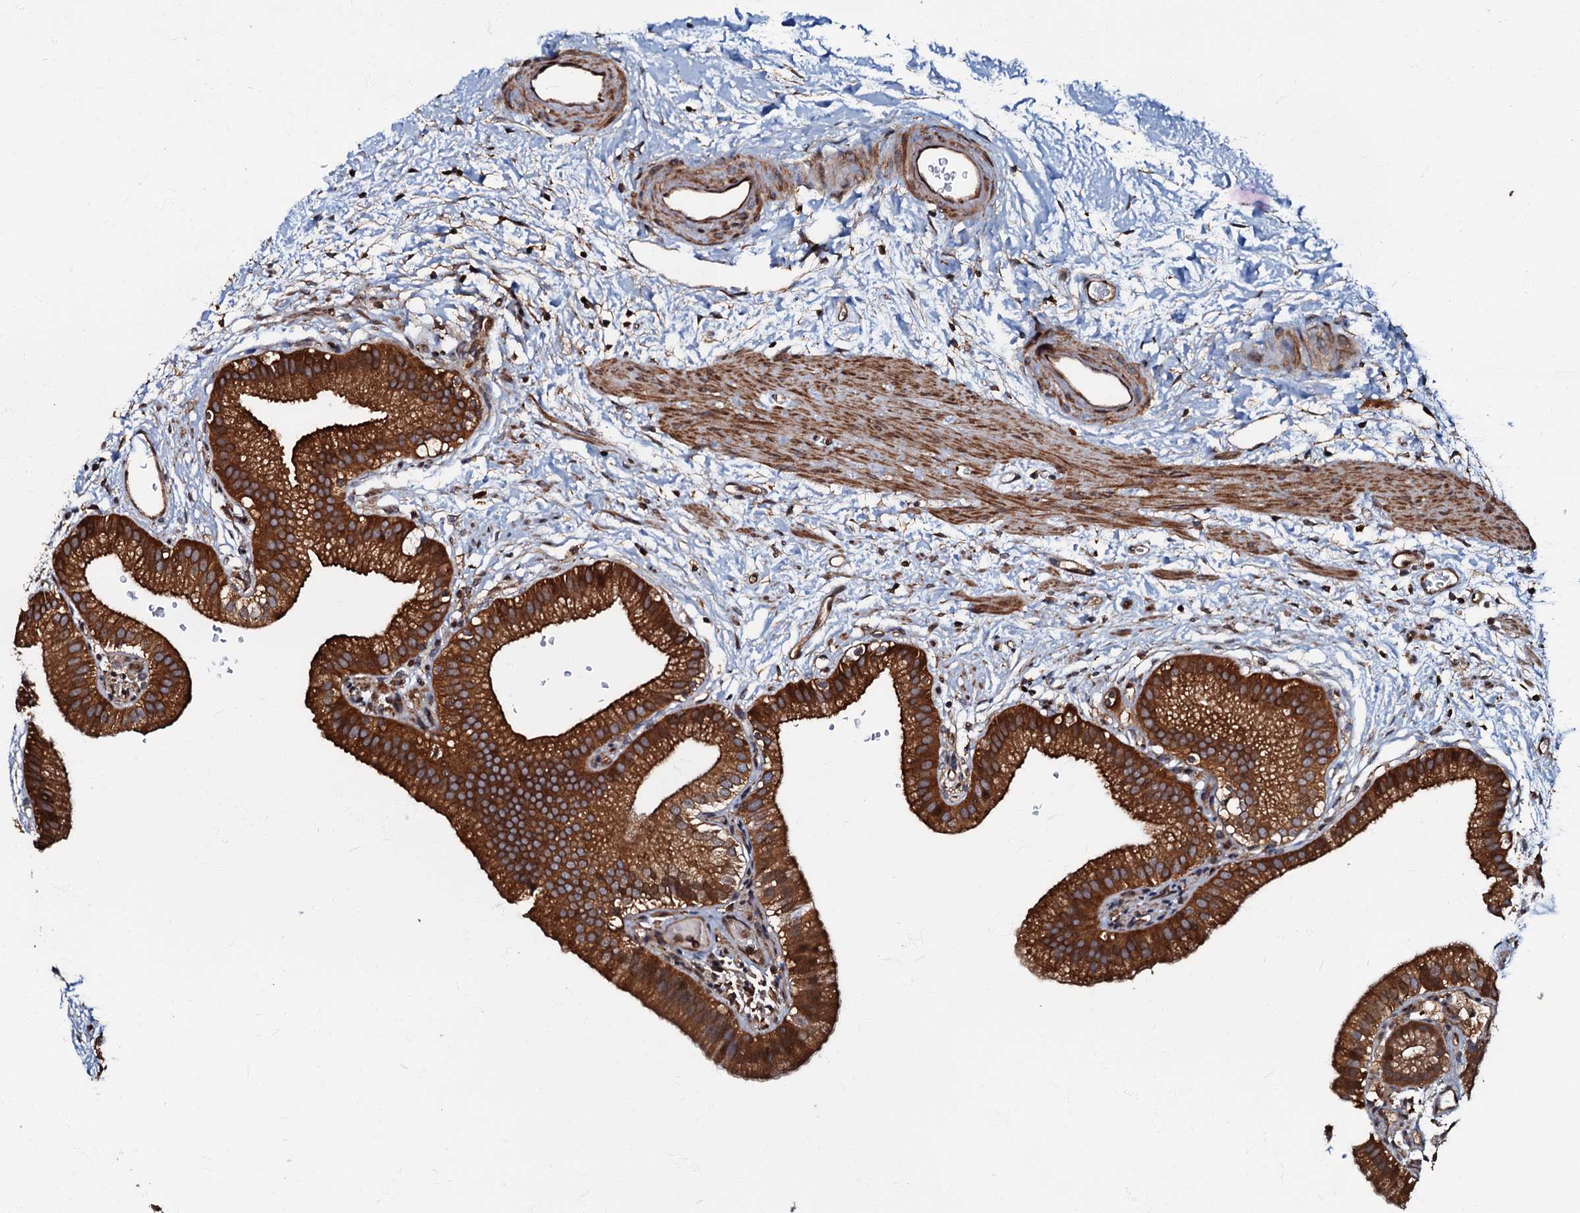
{"staining": {"intensity": "strong", "quantity": ">75%", "location": "cytoplasmic/membranous"}, "tissue": "gallbladder", "cell_type": "Glandular cells", "image_type": "normal", "snomed": [{"axis": "morphology", "description": "Normal tissue, NOS"}, {"axis": "topography", "description": "Gallbladder"}], "caption": "Protein expression analysis of unremarkable human gallbladder reveals strong cytoplasmic/membranous staining in approximately >75% of glandular cells.", "gene": "OSBP", "patient": {"sex": "male", "age": 55}}